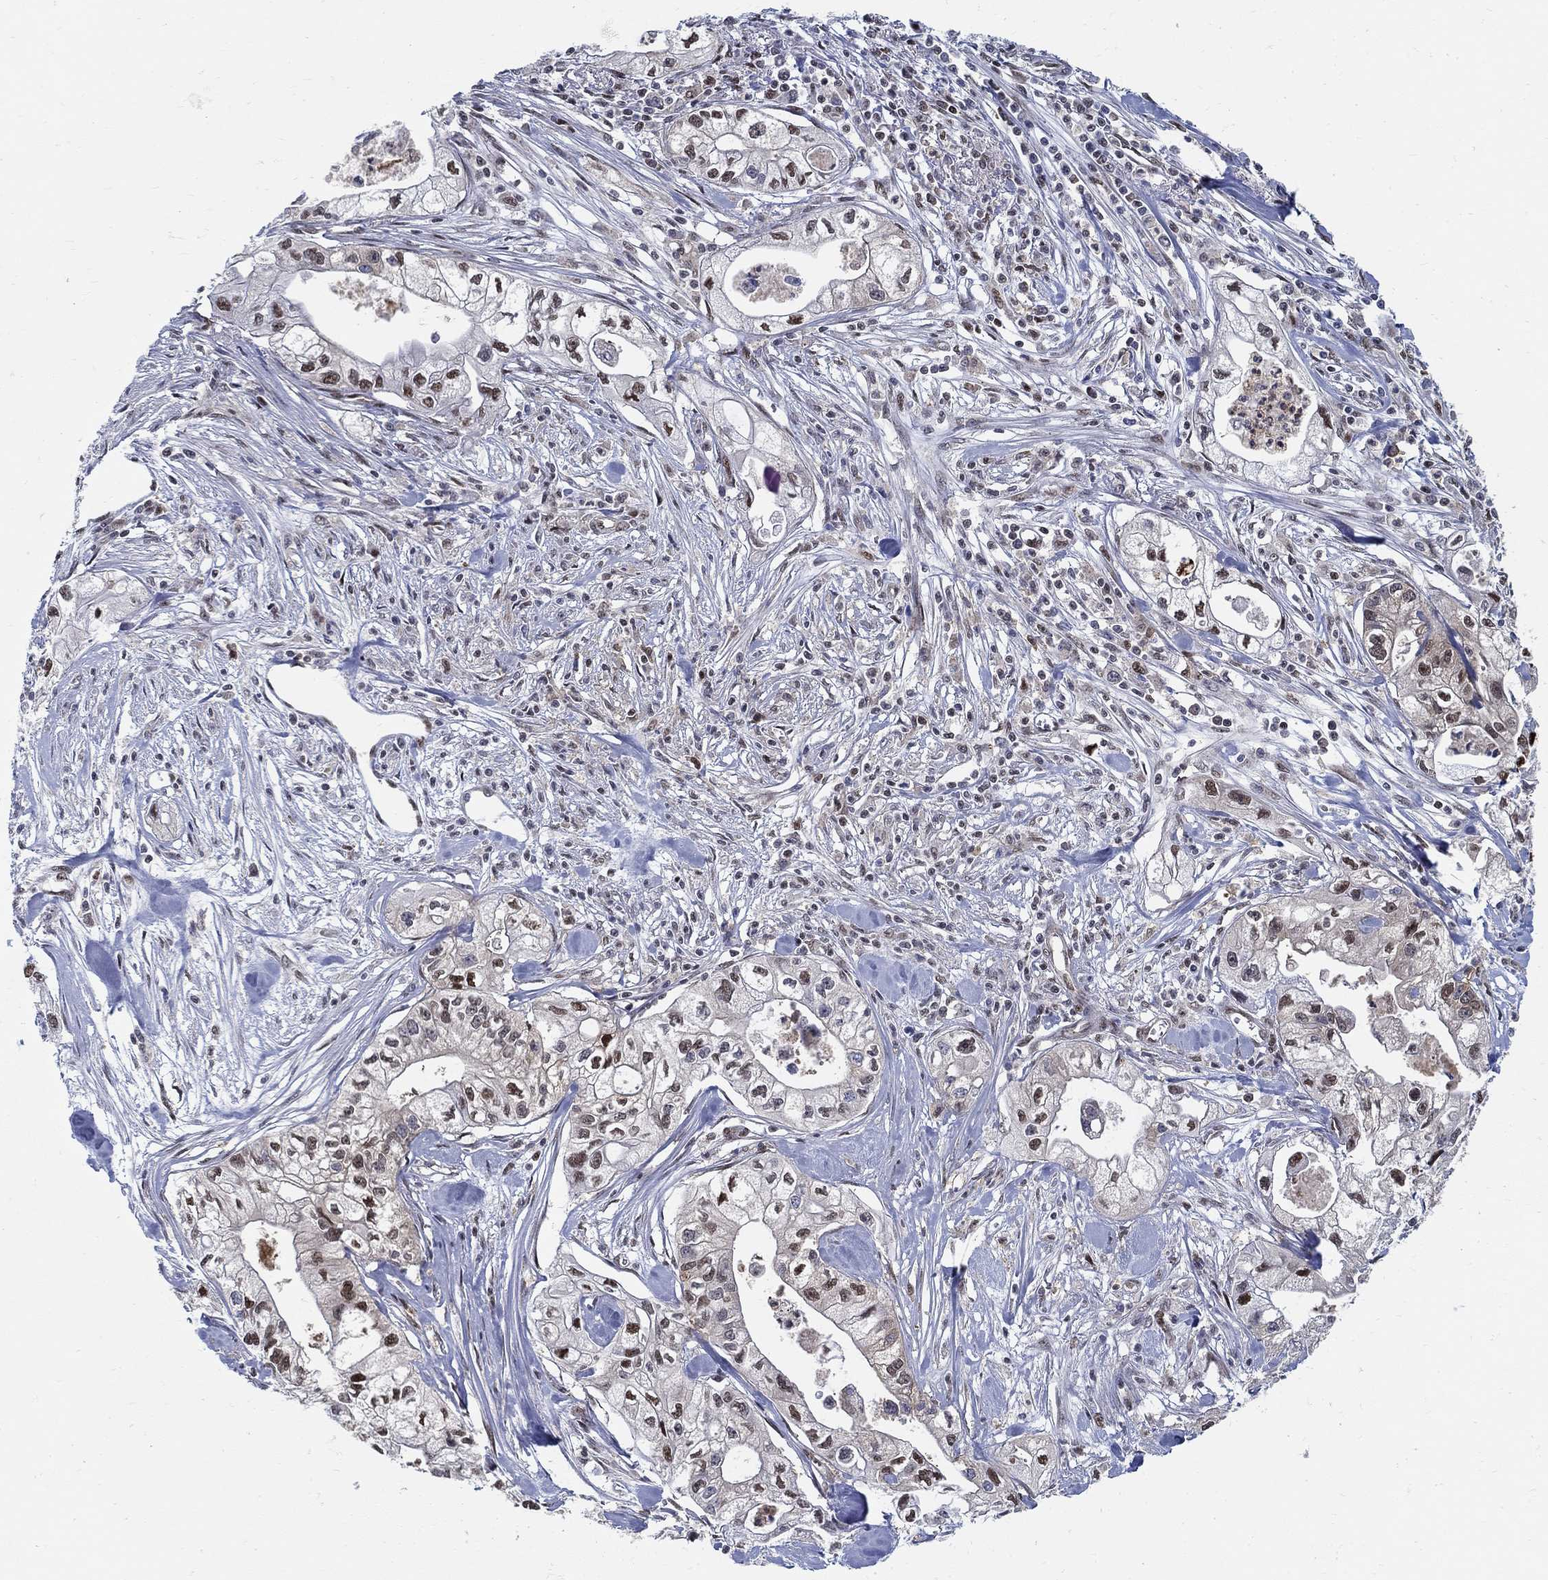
{"staining": {"intensity": "strong", "quantity": "<25%", "location": "nuclear"}, "tissue": "pancreatic cancer", "cell_type": "Tumor cells", "image_type": "cancer", "snomed": [{"axis": "morphology", "description": "Adenocarcinoma, NOS"}, {"axis": "topography", "description": "Pancreas"}], "caption": "High-magnification brightfield microscopy of pancreatic cancer (adenocarcinoma) stained with DAB (3,3'-diaminobenzidine) (brown) and counterstained with hematoxylin (blue). tumor cells exhibit strong nuclear positivity is seen in about<25% of cells.", "gene": "ZNF594", "patient": {"sex": "male", "age": 70}}